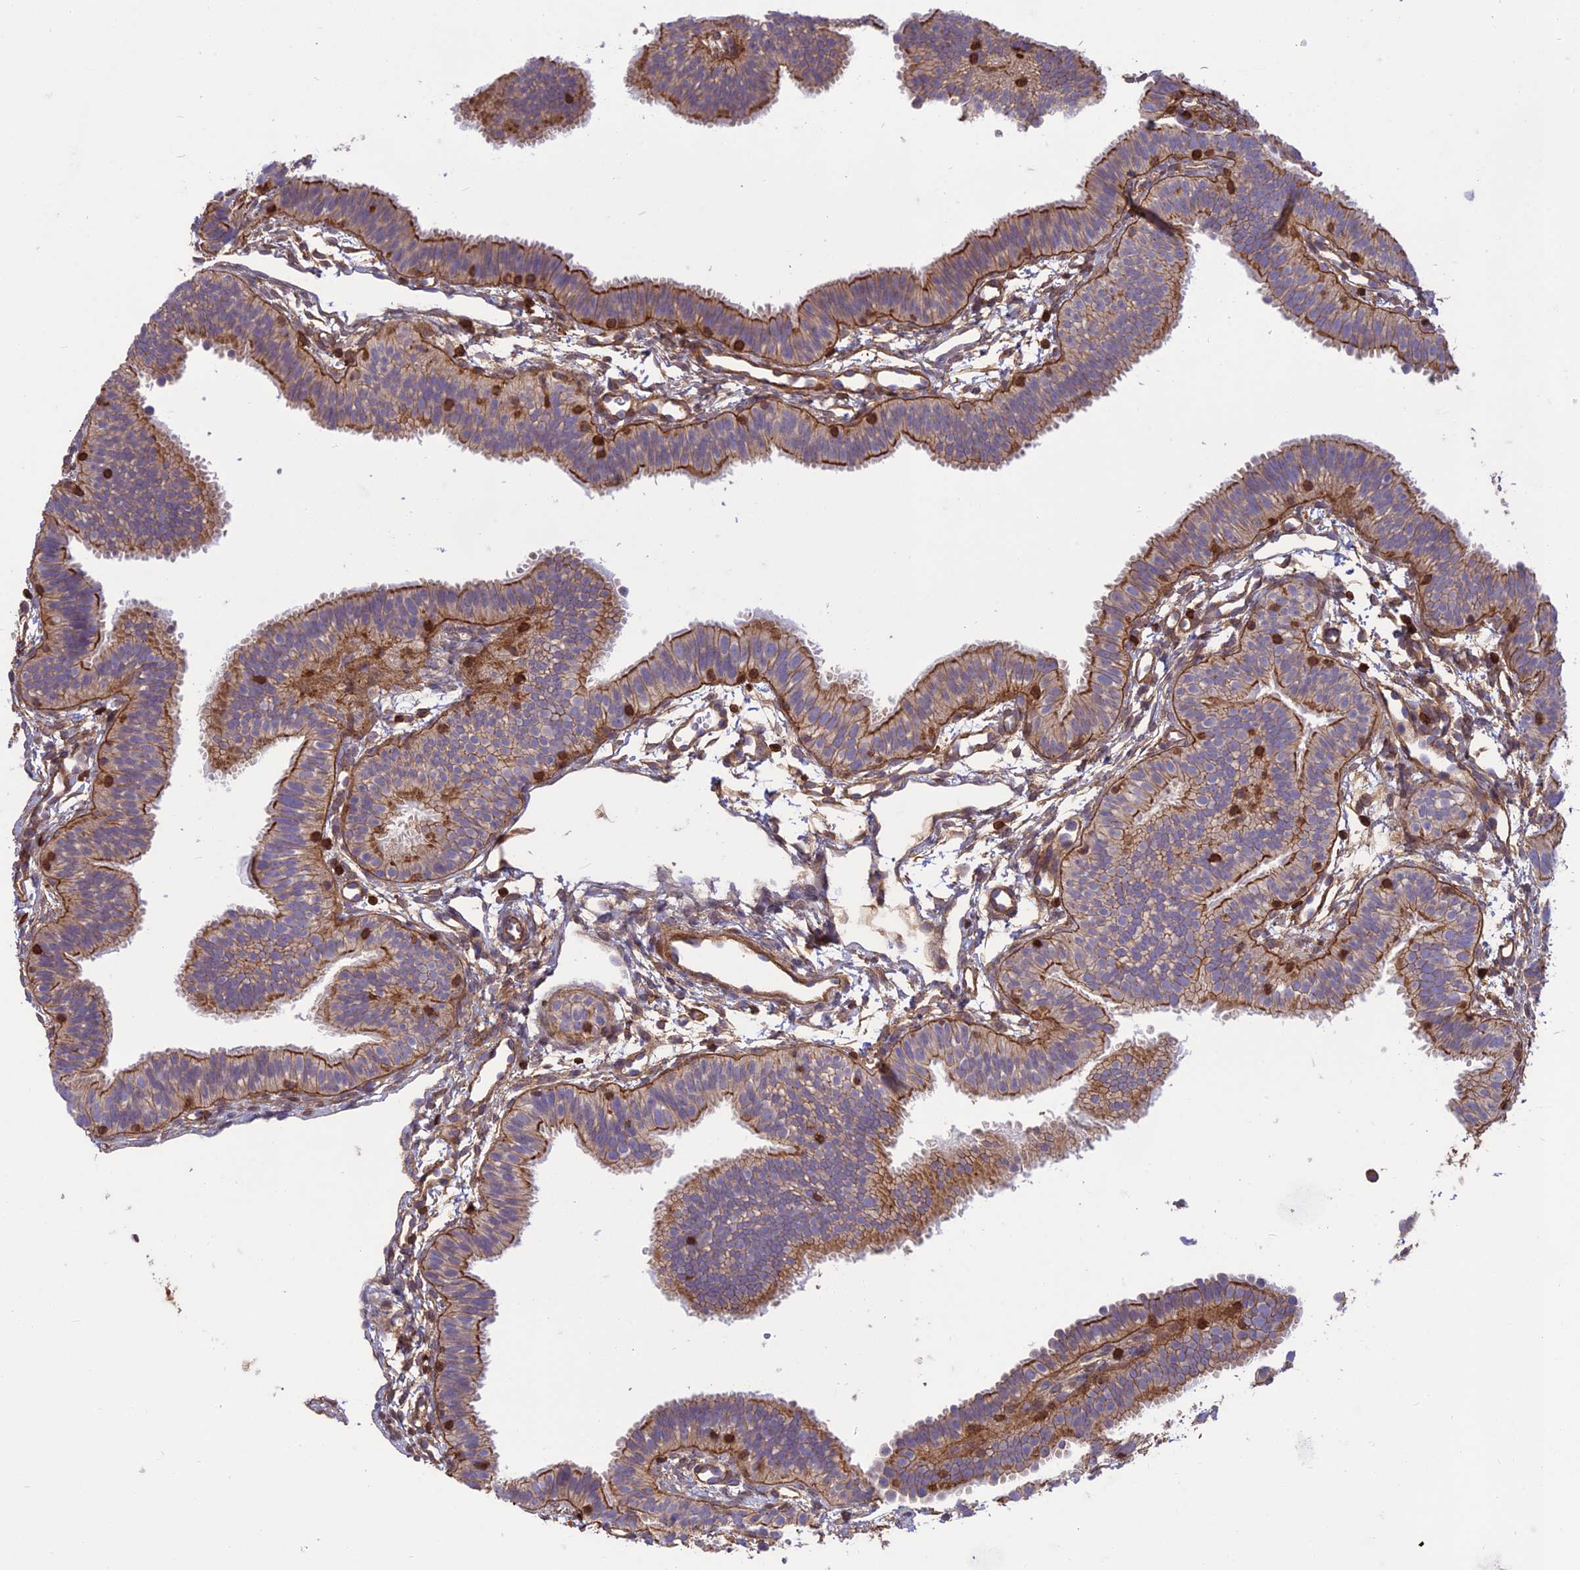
{"staining": {"intensity": "moderate", "quantity": "25%-75%", "location": "cytoplasmic/membranous"}, "tissue": "fallopian tube", "cell_type": "Glandular cells", "image_type": "normal", "snomed": [{"axis": "morphology", "description": "Normal tissue, NOS"}, {"axis": "topography", "description": "Fallopian tube"}], "caption": "A brown stain highlights moderate cytoplasmic/membranous expression of a protein in glandular cells of normal fallopian tube. (DAB IHC, brown staining for protein, blue staining for nuclei).", "gene": "HPSE2", "patient": {"sex": "female", "age": 35}}